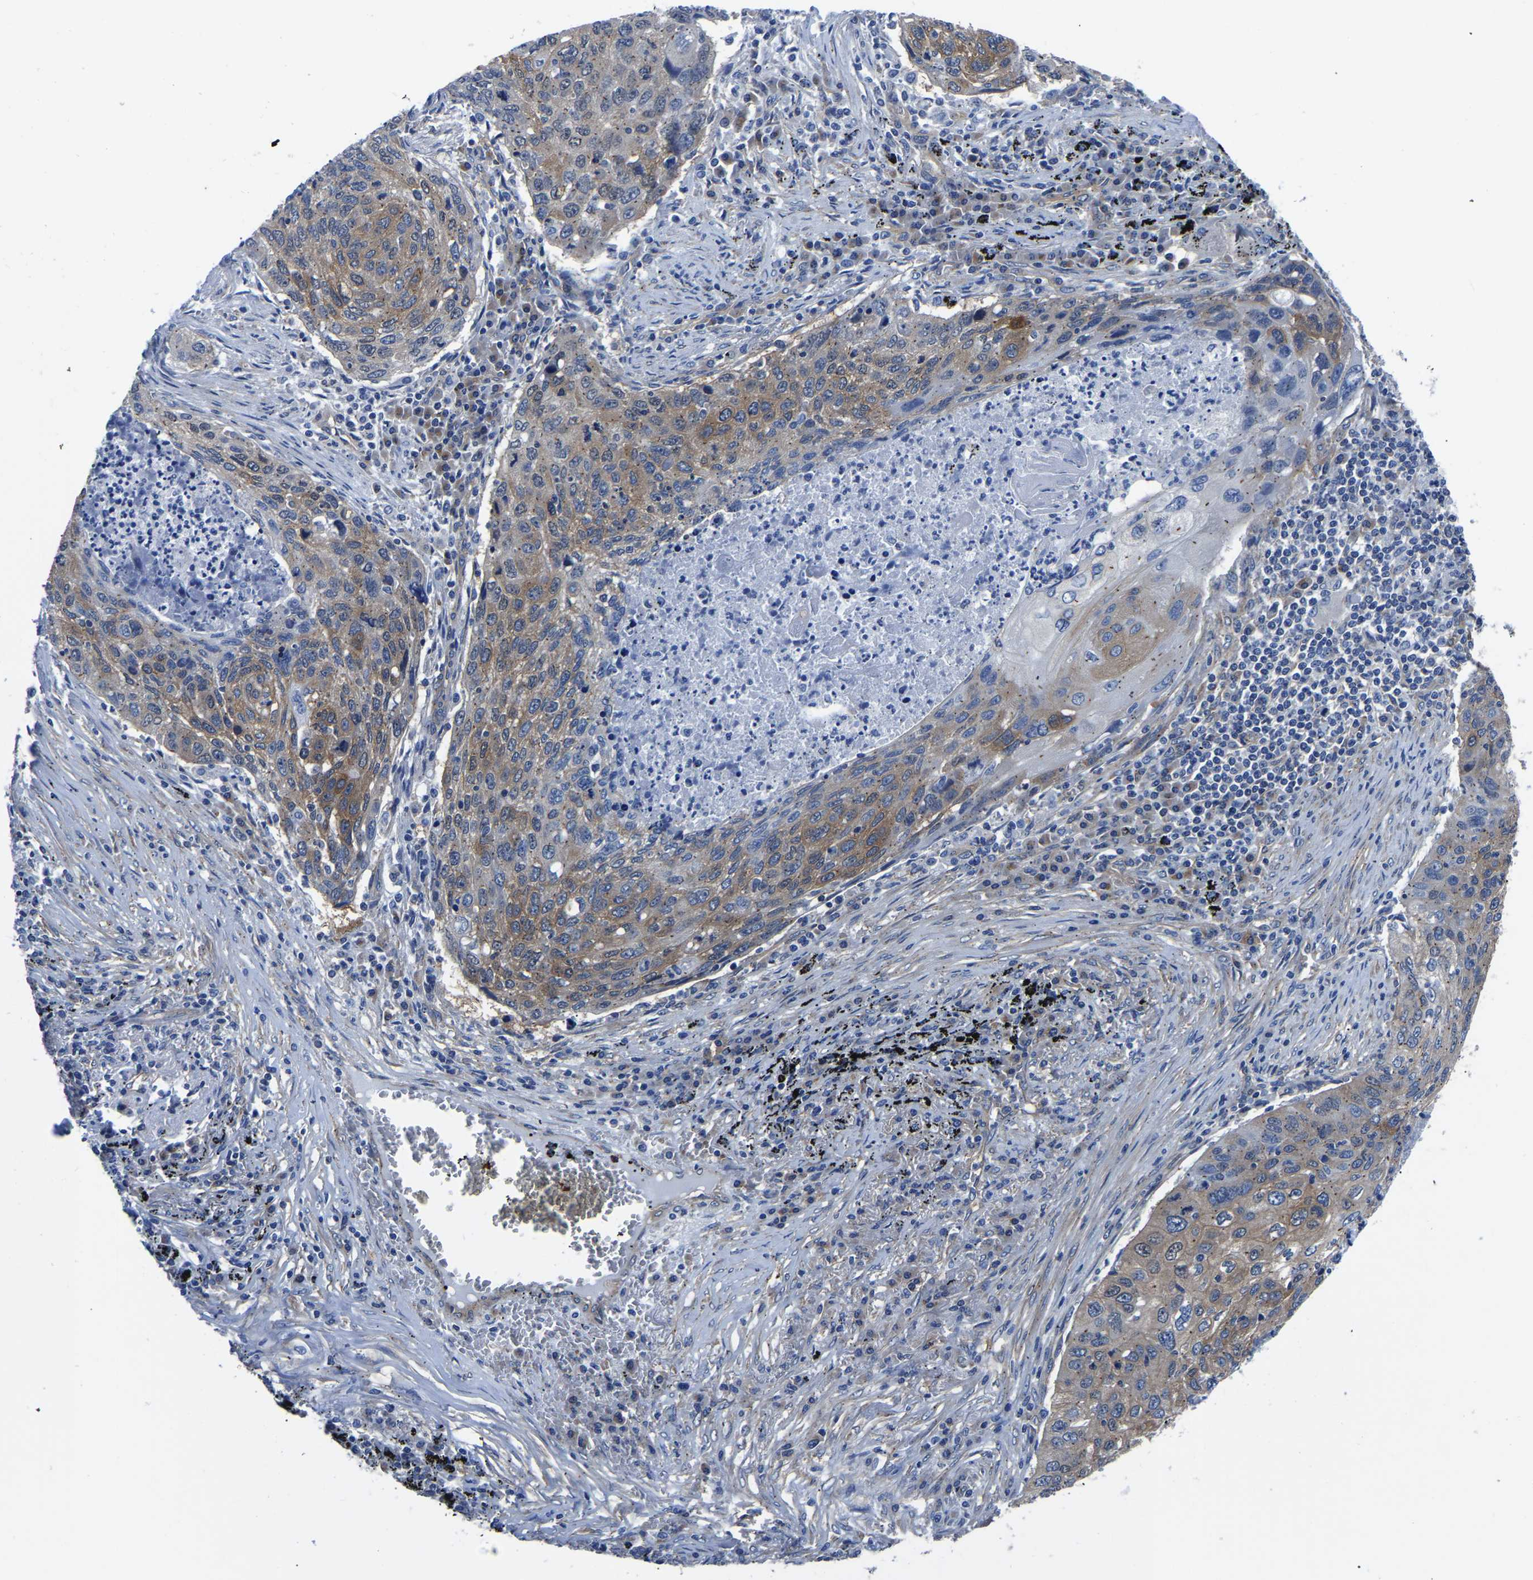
{"staining": {"intensity": "moderate", "quantity": "25%-75%", "location": "cytoplasmic/membranous"}, "tissue": "lung cancer", "cell_type": "Tumor cells", "image_type": "cancer", "snomed": [{"axis": "morphology", "description": "Squamous cell carcinoma, NOS"}, {"axis": "topography", "description": "Lung"}], "caption": "Protein expression analysis of lung squamous cell carcinoma displays moderate cytoplasmic/membranous staining in about 25%-75% of tumor cells.", "gene": "TFG", "patient": {"sex": "female", "age": 63}}